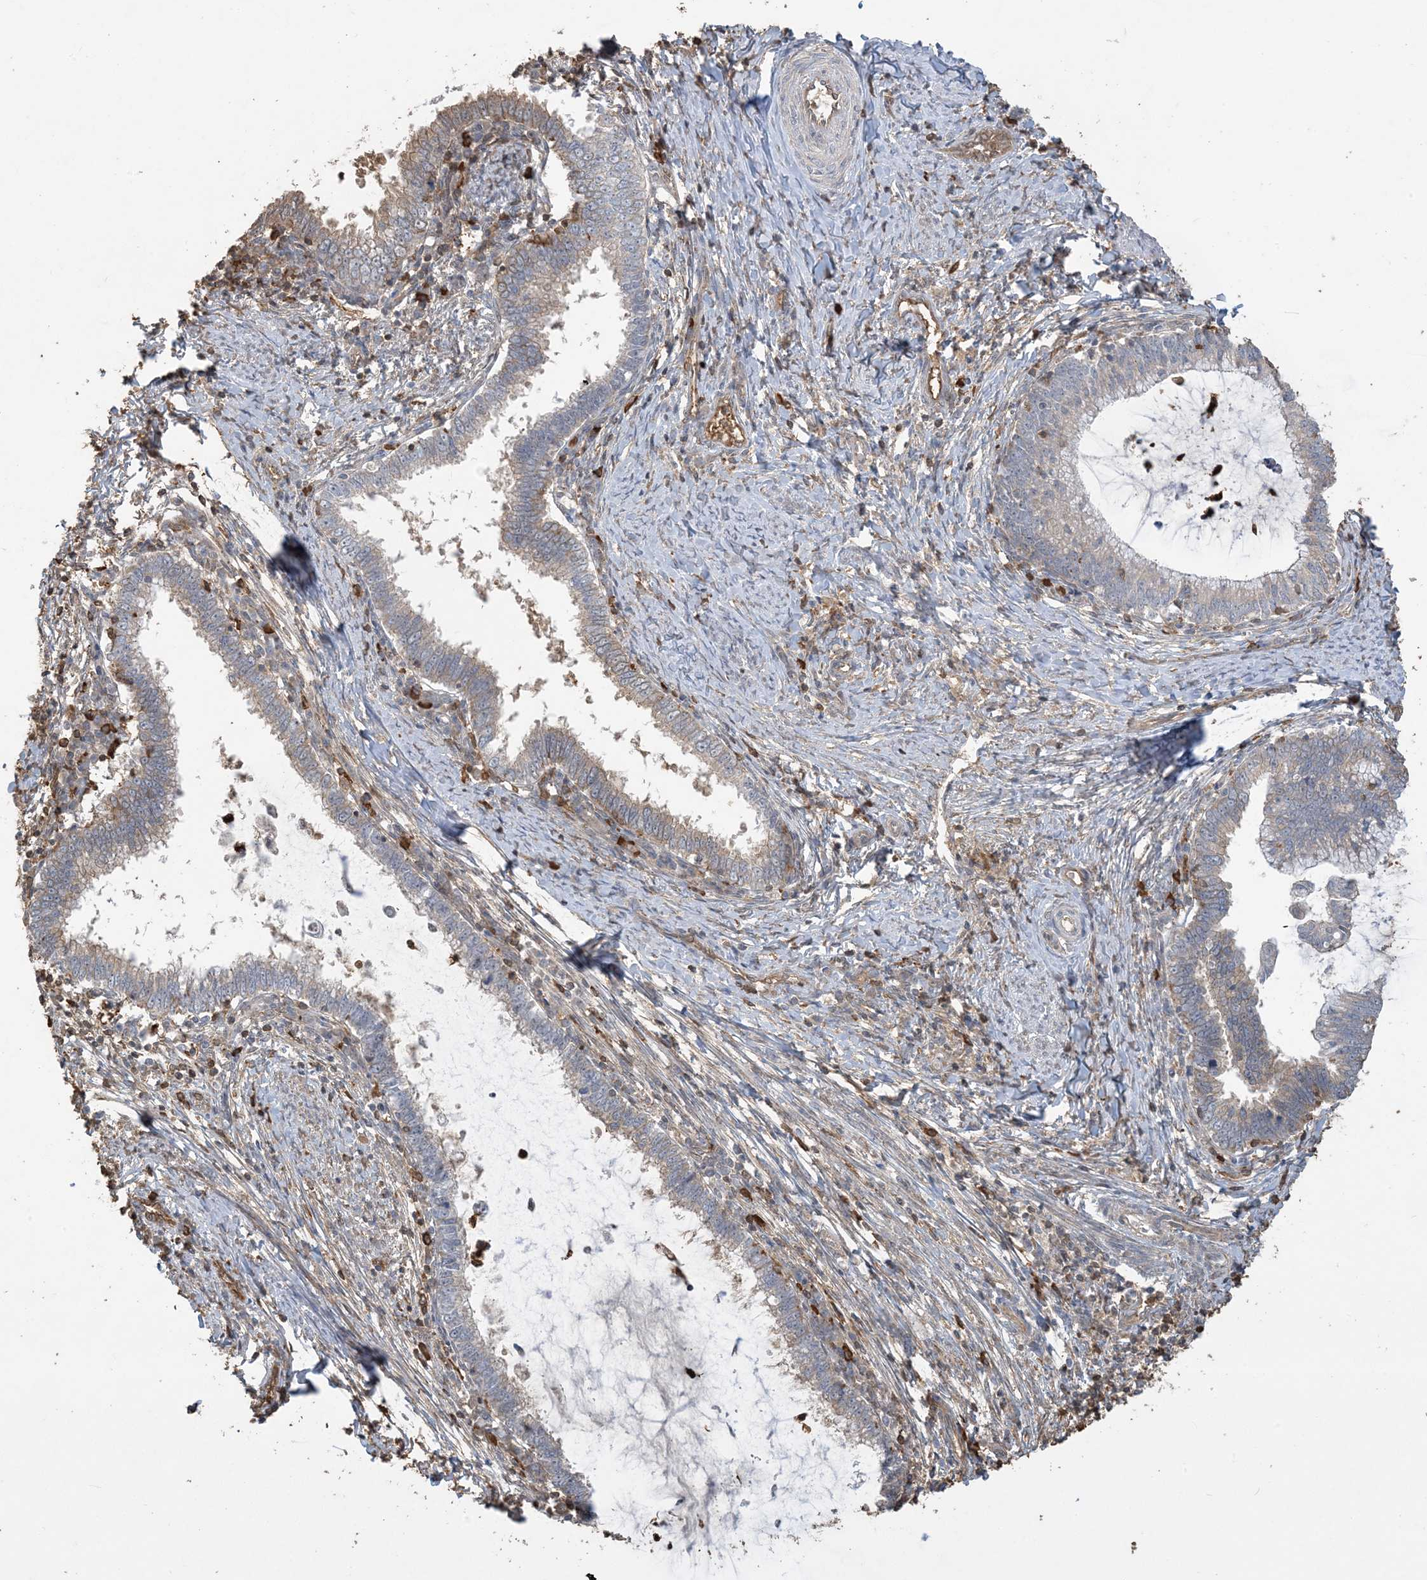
{"staining": {"intensity": "weak", "quantity": "<25%", "location": "cytoplasmic/membranous"}, "tissue": "cervical cancer", "cell_type": "Tumor cells", "image_type": "cancer", "snomed": [{"axis": "morphology", "description": "Adenocarcinoma, NOS"}, {"axis": "topography", "description": "Cervix"}], "caption": "Tumor cells show no significant expression in adenocarcinoma (cervical).", "gene": "TMSB4X", "patient": {"sex": "female", "age": 36}}